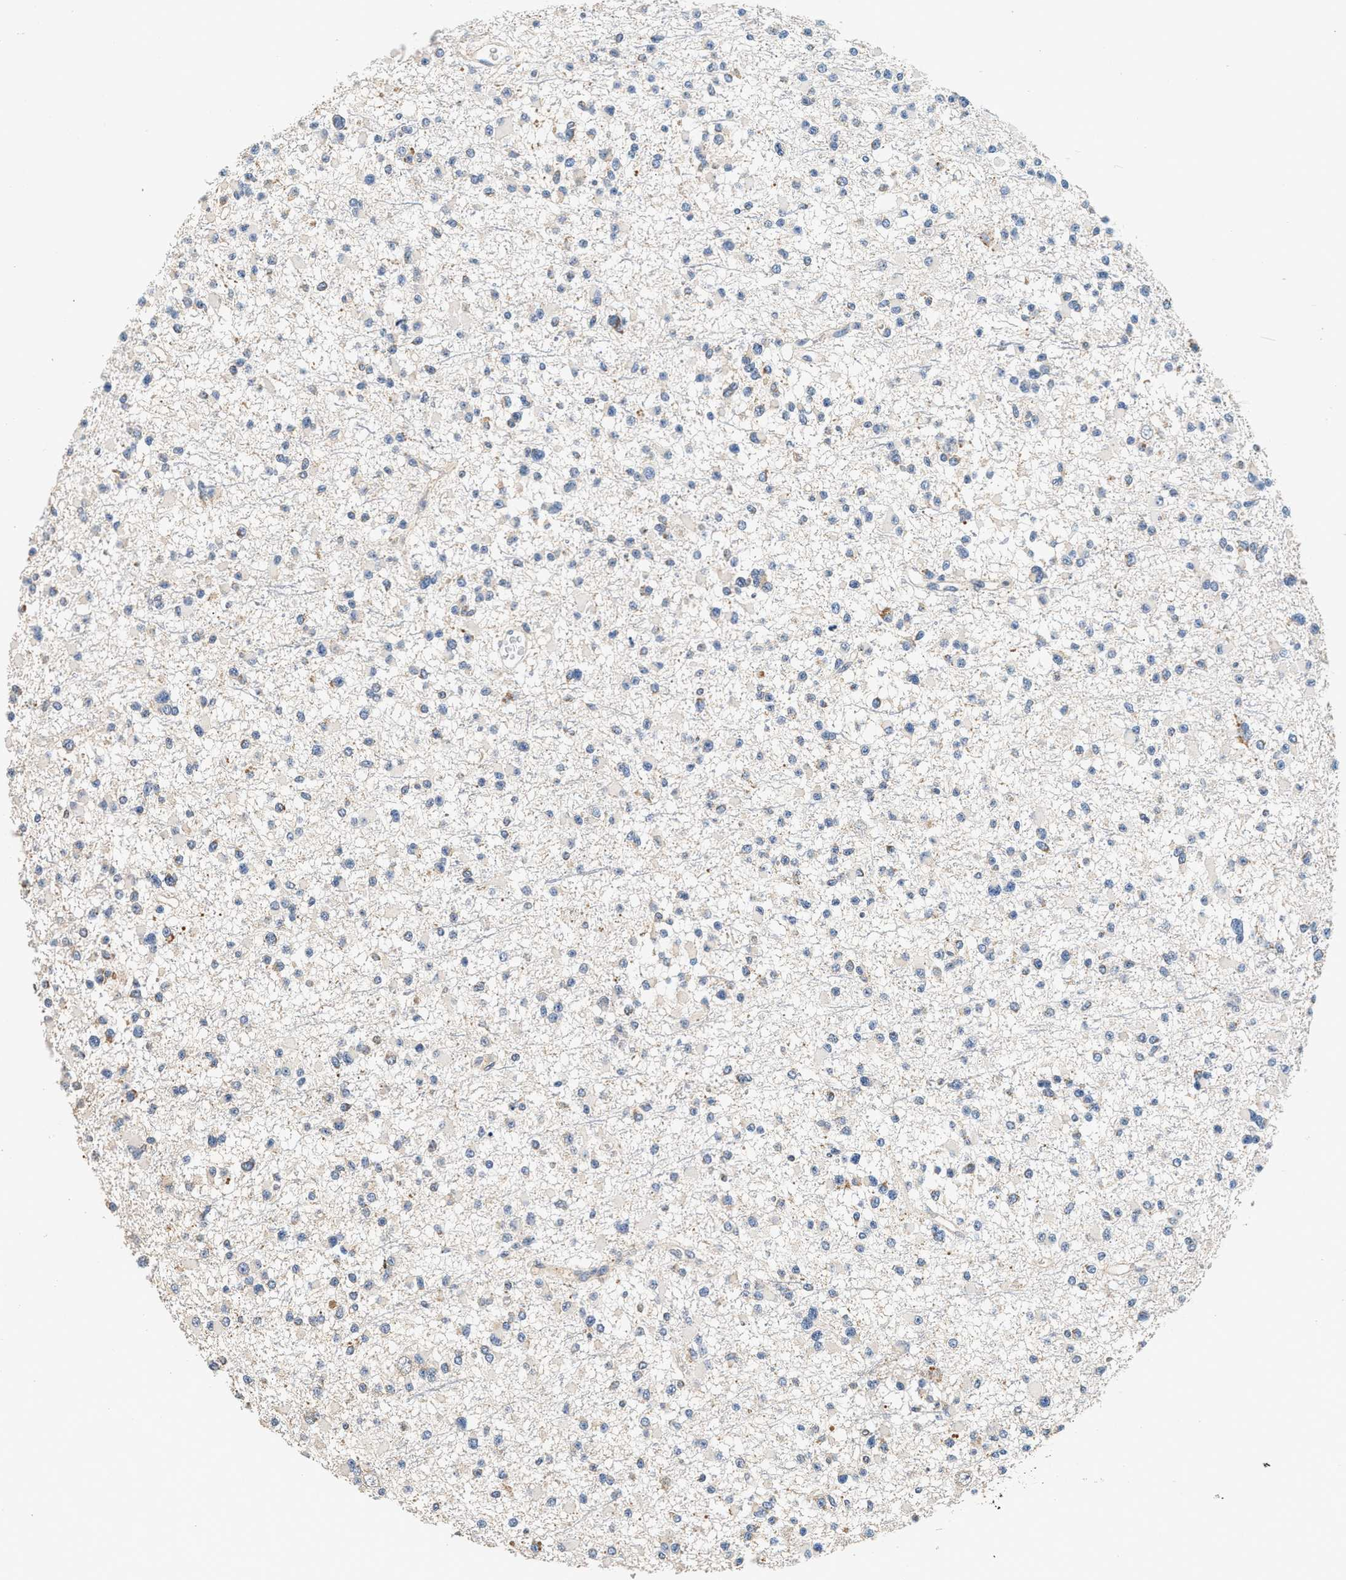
{"staining": {"intensity": "negative", "quantity": "none", "location": "none"}, "tissue": "glioma", "cell_type": "Tumor cells", "image_type": "cancer", "snomed": [{"axis": "morphology", "description": "Glioma, malignant, Low grade"}, {"axis": "topography", "description": "Brain"}], "caption": "Tumor cells are negative for protein expression in human glioma. The staining is performed using DAB (3,3'-diaminobenzidine) brown chromogen with nuclei counter-stained in using hematoxylin.", "gene": "PTGR3", "patient": {"sex": "female", "age": 22}}